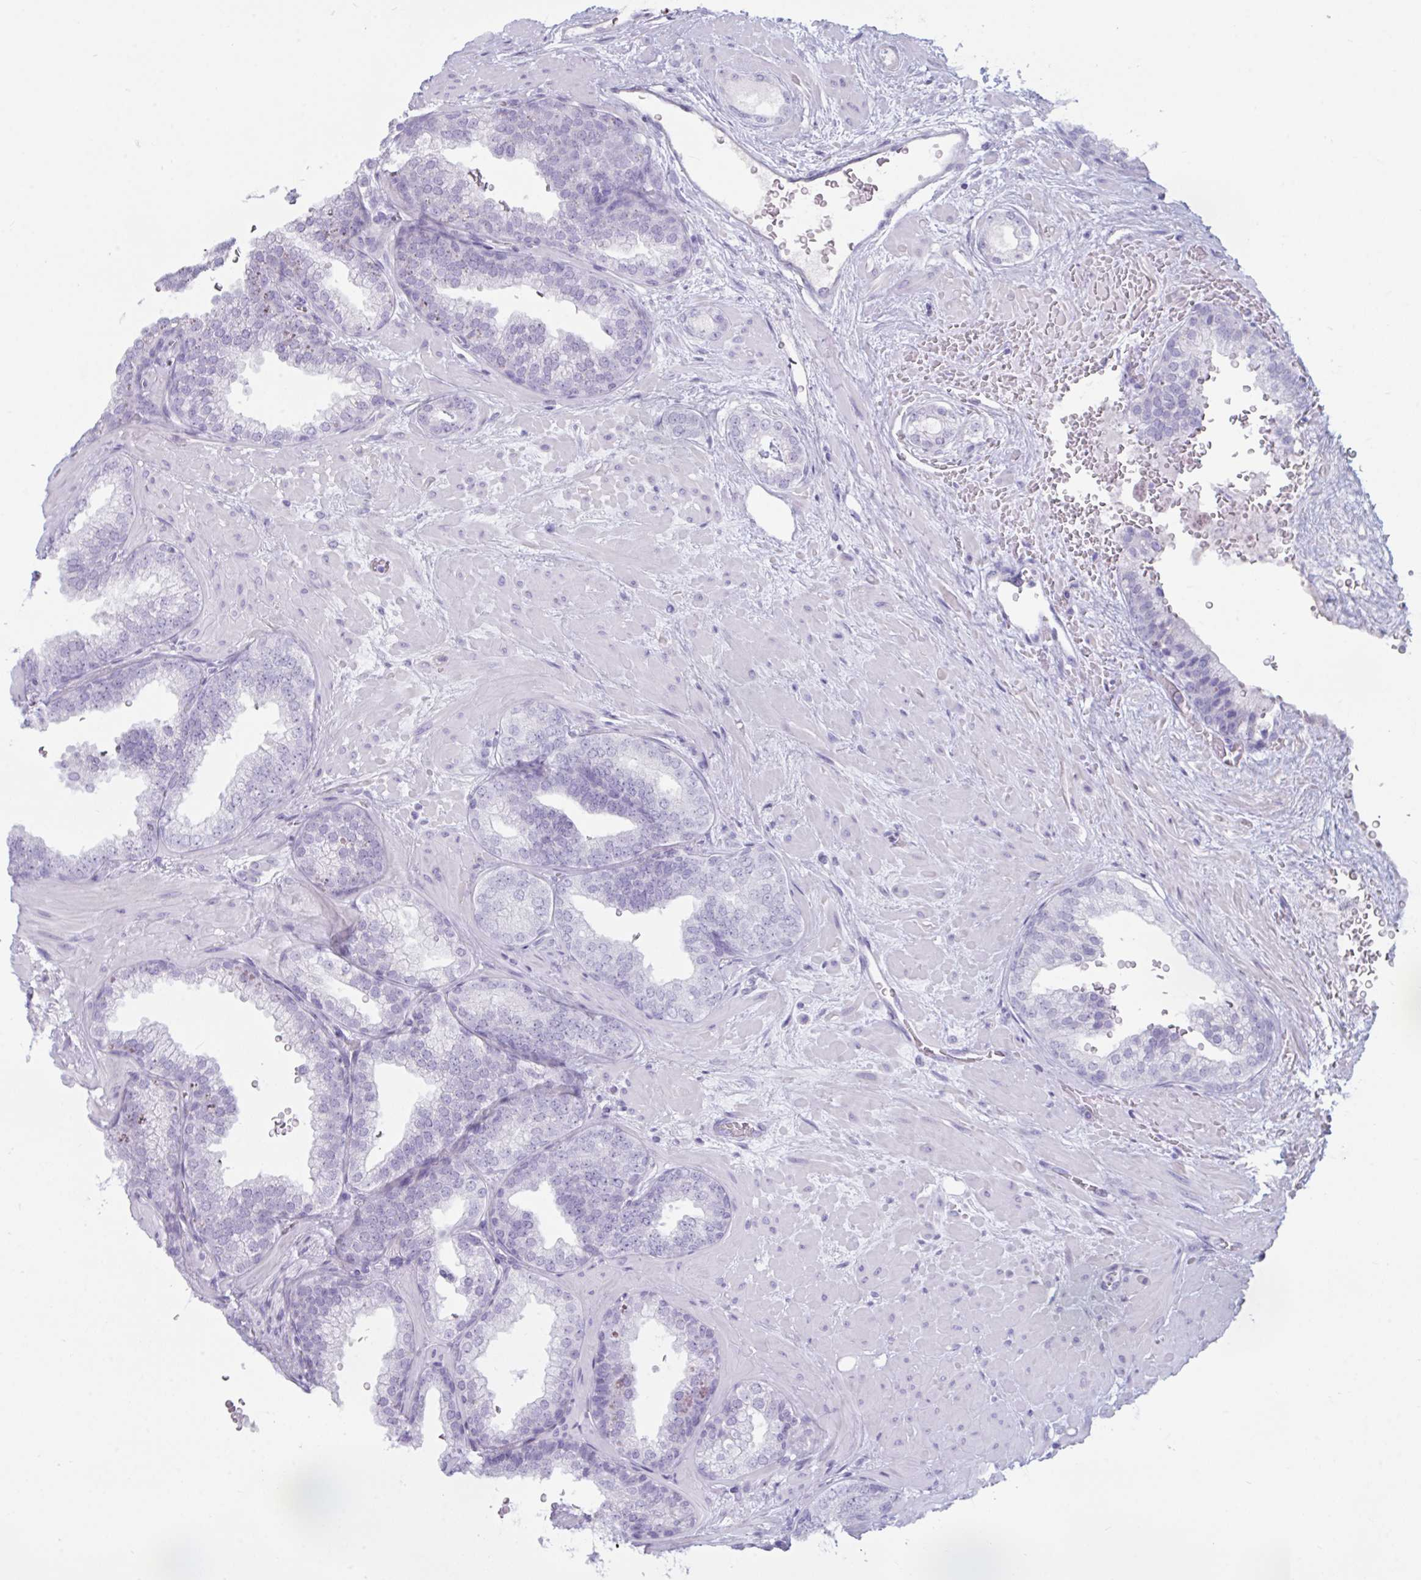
{"staining": {"intensity": "negative", "quantity": "none", "location": "none"}, "tissue": "prostate cancer", "cell_type": "Tumor cells", "image_type": "cancer", "snomed": [{"axis": "morphology", "description": "Adenocarcinoma, High grade"}, {"axis": "topography", "description": "Prostate"}], "caption": "This is an IHC histopathology image of human prostate adenocarcinoma (high-grade). There is no expression in tumor cells.", "gene": "BBS10", "patient": {"sex": "male", "age": 58}}